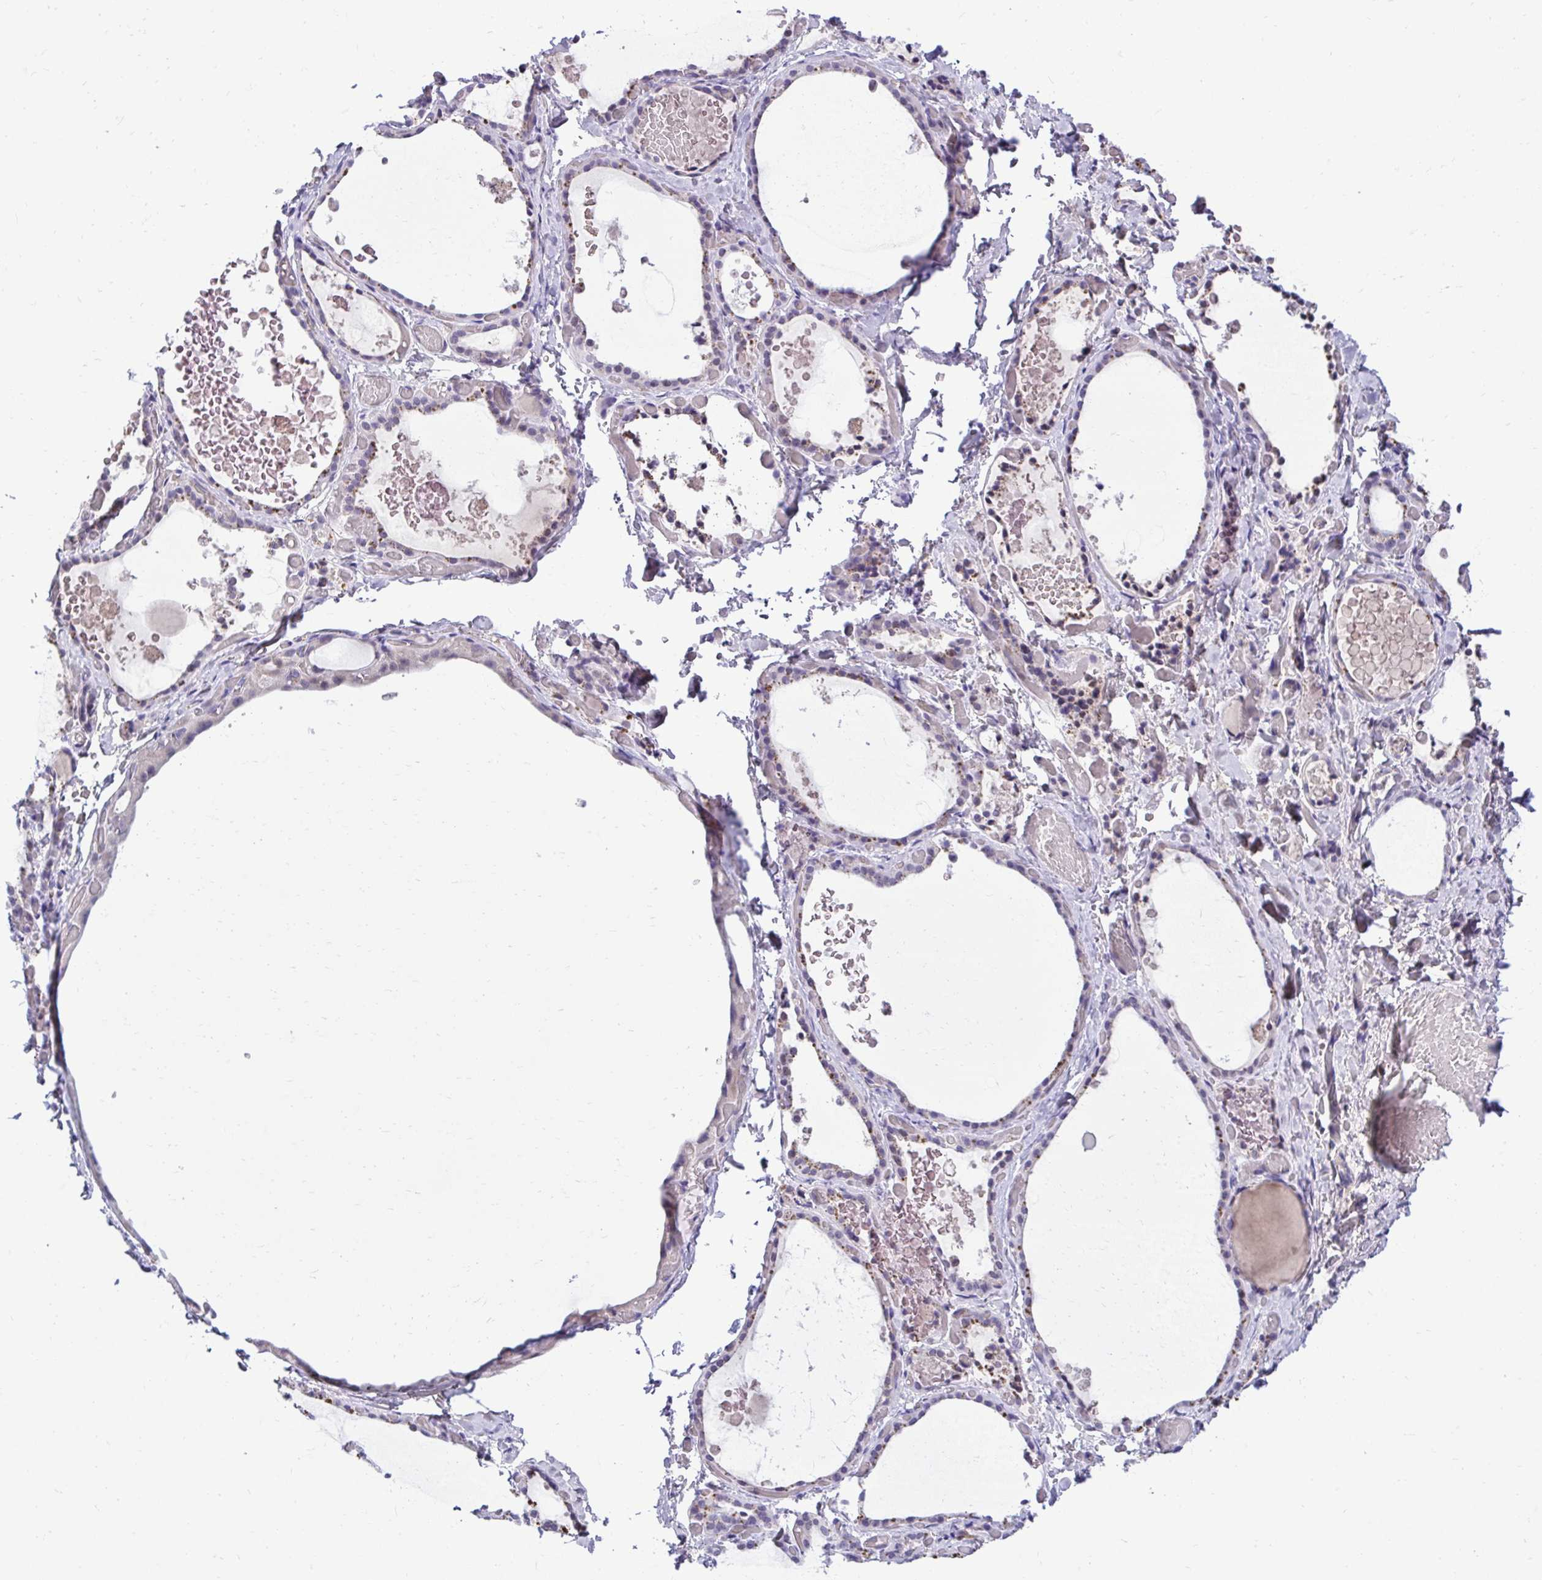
{"staining": {"intensity": "negative", "quantity": "none", "location": "none"}, "tissue": "thyroid gland", "cell_type": "Glandular cells", "image_type": "normal", "snomed": [{"axis": "morphology", "description": "Normal tissue, NOS"}, {"axis": "topography", "description": "Thyroid gland"}], "caption": "This is a image of immunohistochemistry (IHC) staining of benign thyroid gland, which shows no positivity in glandular cells.", "gene": "CDC20", "patient": {"sex": "female", "age": 56}}